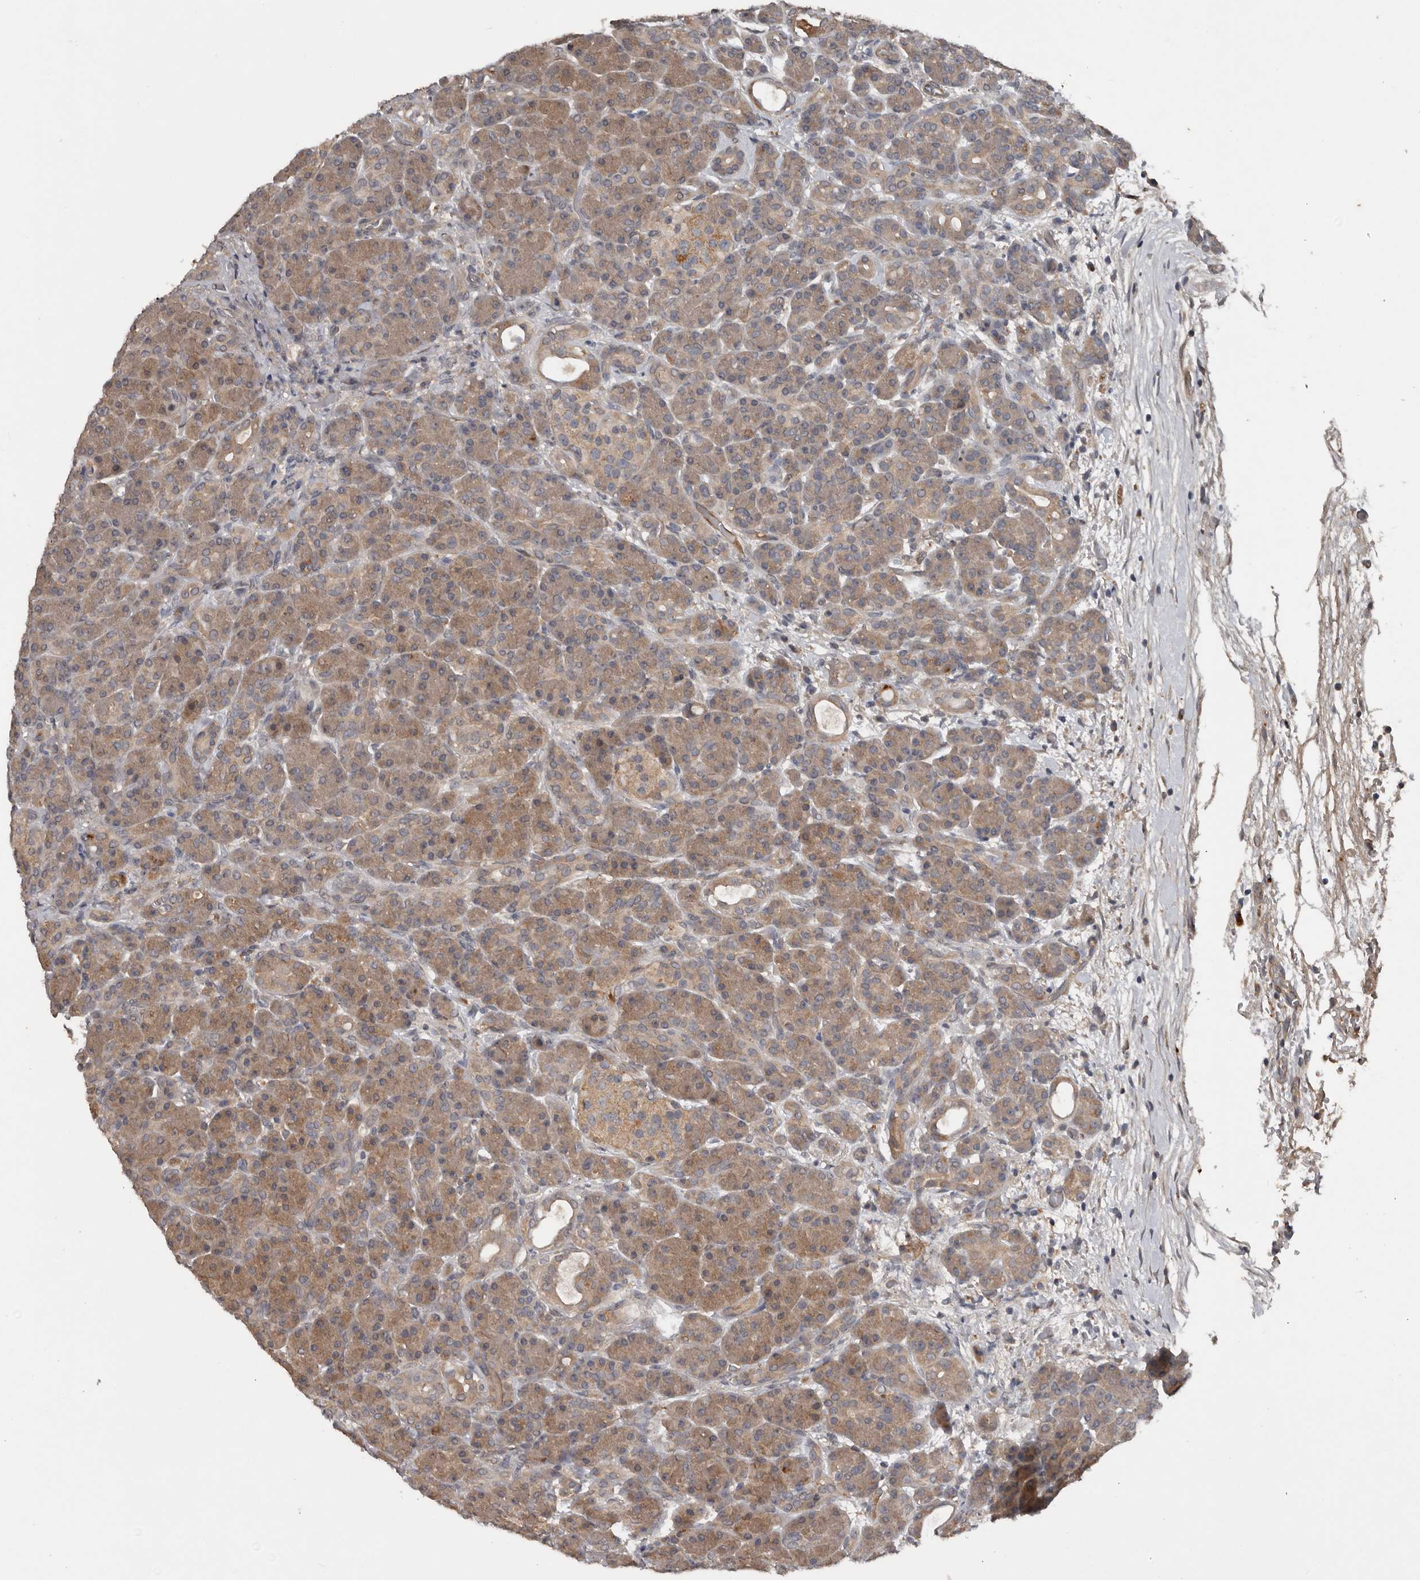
{"staining": {"intensity": "moderate", "quantity": ">75%", "location": "cytoplasmic/membranous"}, "tissue": "pancreas", "cell_type": "Exocrine glandular cells", "image_type": "normal", "snomed": [{"axis": "morphology", "description": "Normal tissue, NOS"}, {"axis": "topography", "description": "Pancreas"}], "caption": "Pancreas stained with DAB IHC displays medium levels of moderate cytoplasmic/membranous positivity in about >75% of exocrine glandular cells.", "gene": "DNAJB4", "patient": {"sex": "male", "age": 63}}